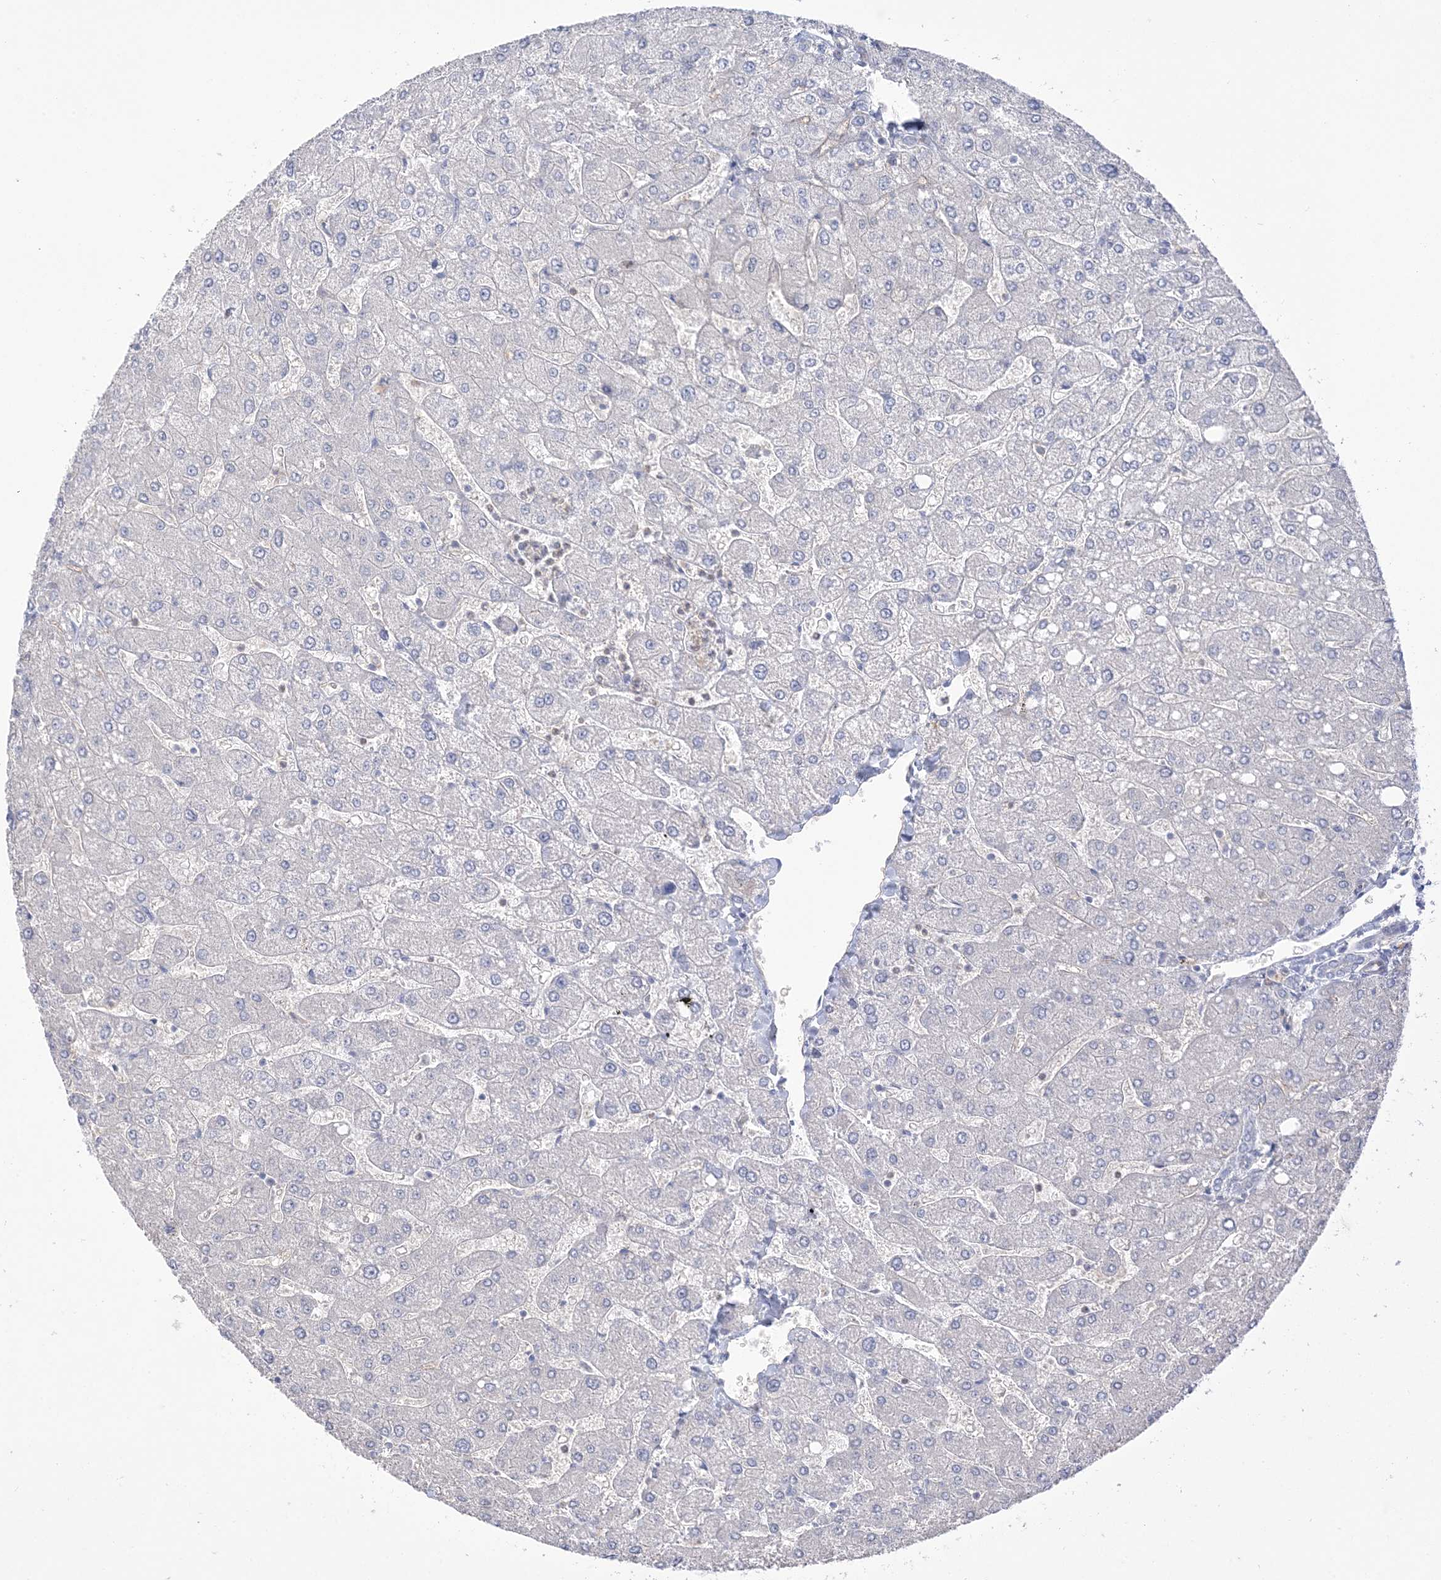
{"staining": {"intensity": "negative", "quantity": "none", "location": "none"}, "tissue": "liver", "cell_type": "Cholangiocytes", "image_type": "normal", "snomed": [{"axis": "morphology", "description": "Normal tissue, NOS"}, {"axis": "topography", "description": "Liver"}], "caption": "Liver was stained to show a protein in brown. There is no significant staining in cholangiocytes. The staining was performed using DAB (3,3'-diaminobenzidine) to visualize the protein expression in brown, while the nuclei were stained in blue with hematoxylin (Magnification: 20x).", "gene": "FARSB", "patient": {"sex": "male", "age": 55}}